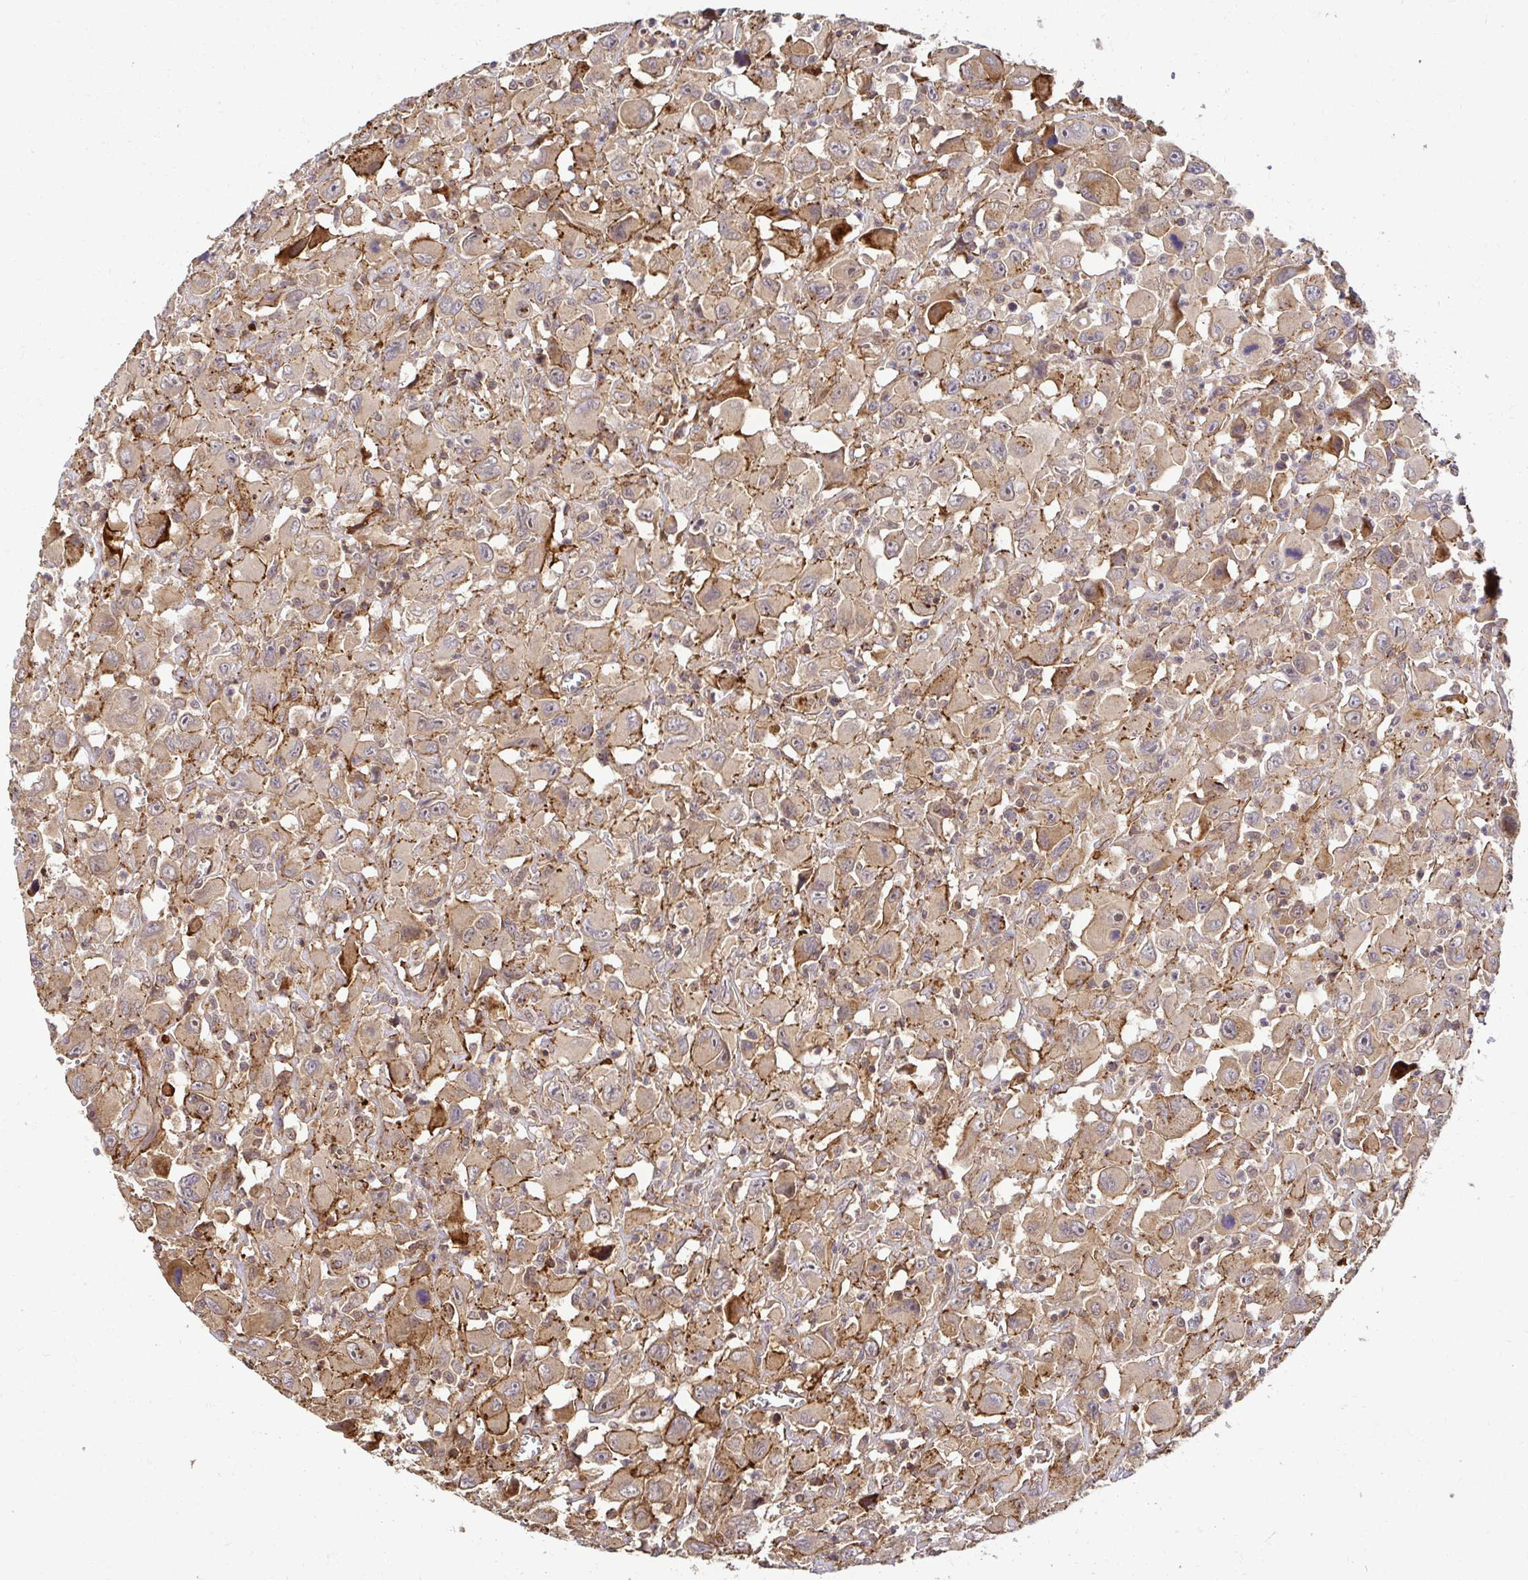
{"staining": {"intensity": "moderate", "quantity": "<25%", "location": "cytoplasmic/membranous"}, "tissue": "head and neck cancer", "cell_type": "Tumor cells", "image_type": "cancer", "snomed": [{"axis": "morphology", "description": "Squamous cell carcinoma, NOS"}, {"axis": "morphology", "description": "Squamous cell carcinoma, metastatic, NOS"}, {"axis": "topography", "description": "Oral tissue"}, {"axis": "topography", "description": "Head-Neck"}], "caption": "DAB immunohistochemical staining of head and neck cancer (squamous cell carcinoma) exhibits moderate cytoplasmic/membranous protein positivity in approximately <25% of tumor cells.", "gene": "PSMA4", "patient": {"sex": "female", "age": 85}}